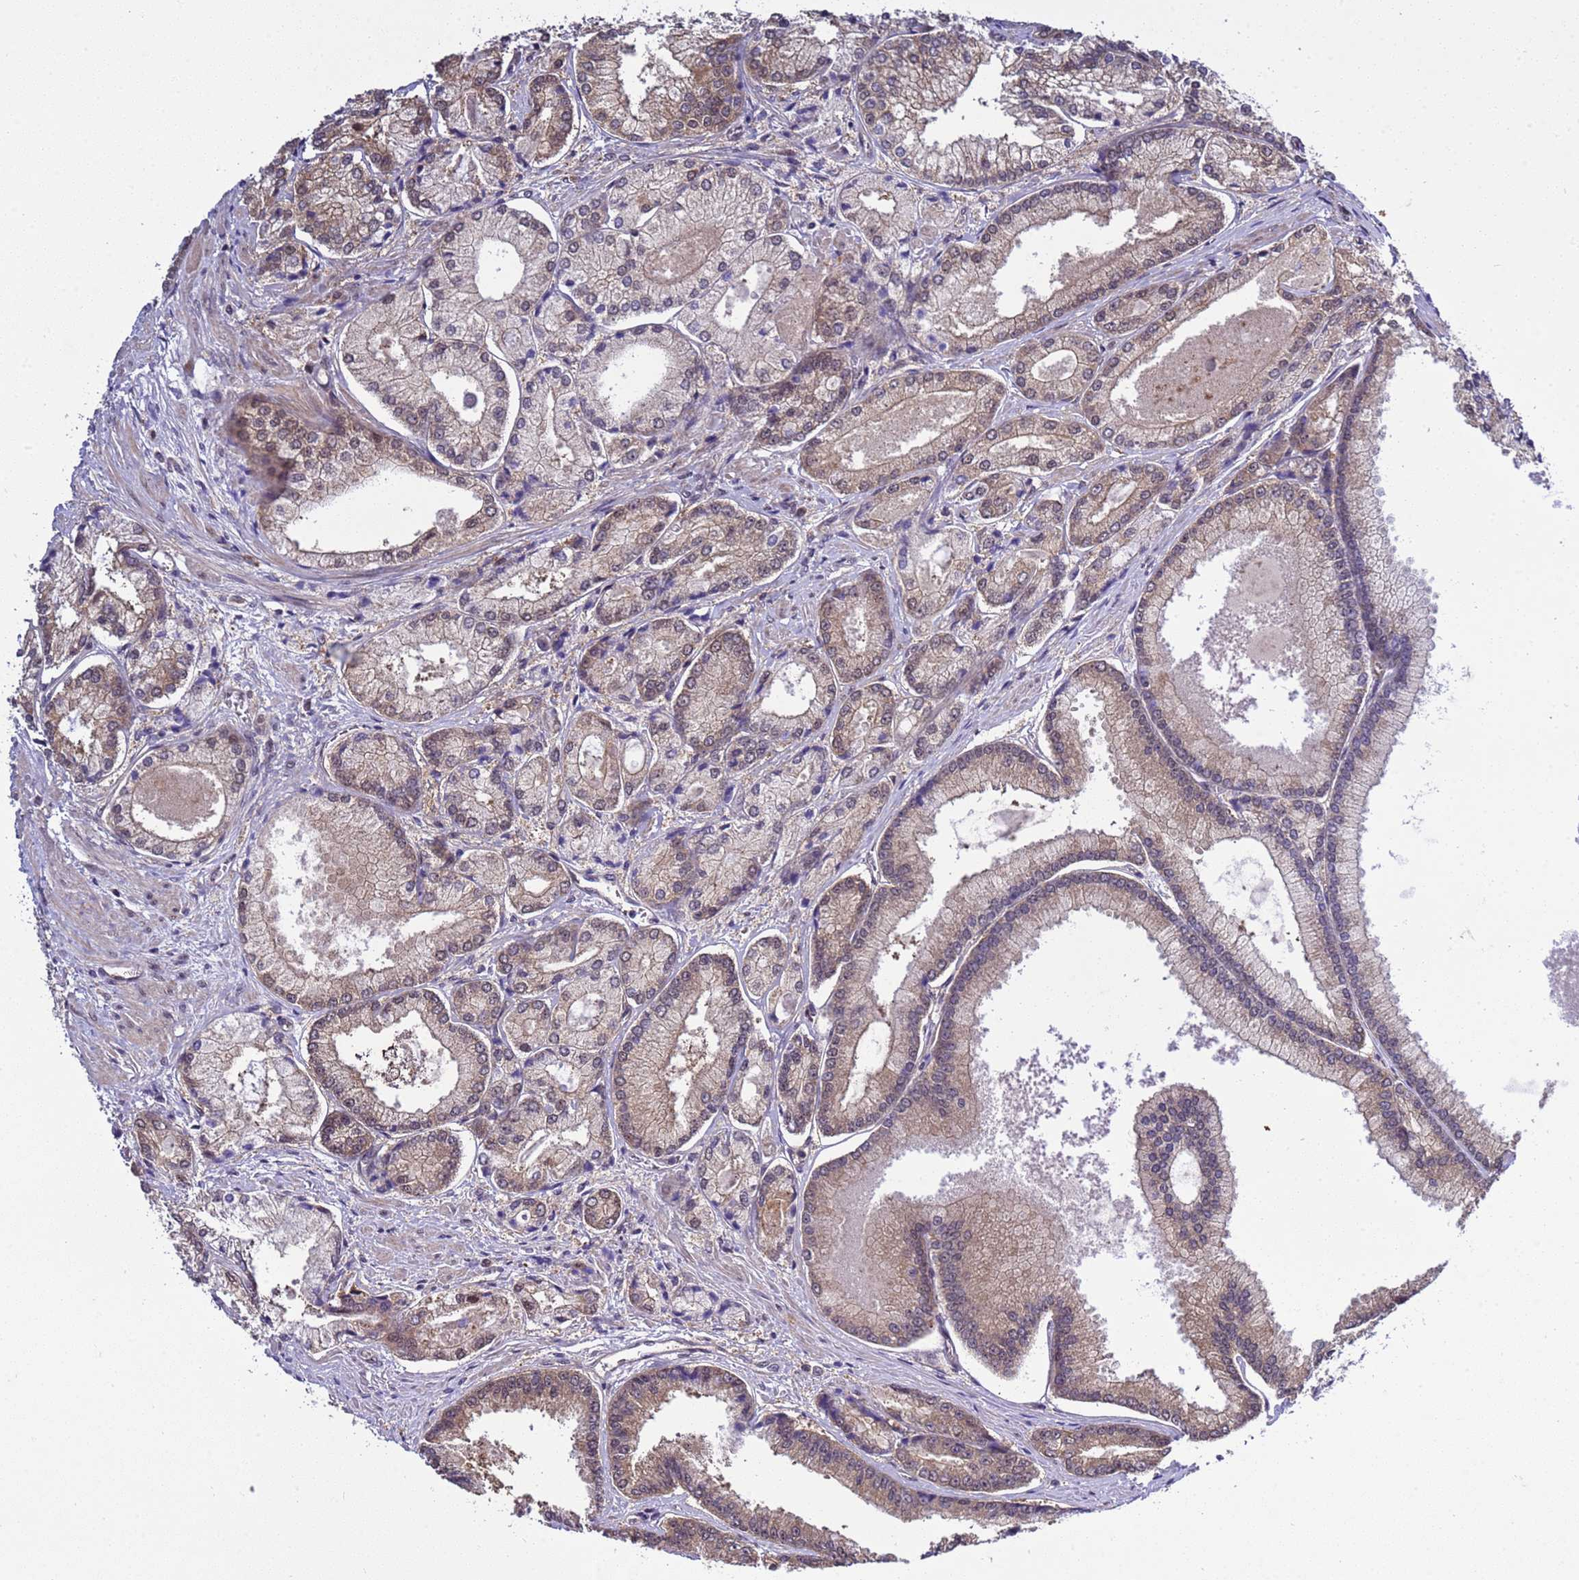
{"staining": {"intensity": "weak", "quantity": ">75%", "location": "cytoplasmic/membranous,nuclear"}, "tissue": "prostate cancer", "cell_type": "Tumor cells", "image_type": "cancer", "snomed": [{"axis": "morphology", "description": "Adenocarcinoma, Low grade"}, {"axis": "topography", "description": "Prostate"}], "caption": "An image showing weak cytoplasmic/membranous and nuclear expression in approximately >75% of tumor cells in prostate cancer (adenocarcinoma (low-grade)), as visualized by brown immunohistochemical staining.", "gene": "GEN1", "patient": {"sex": "male", "age": 74}}